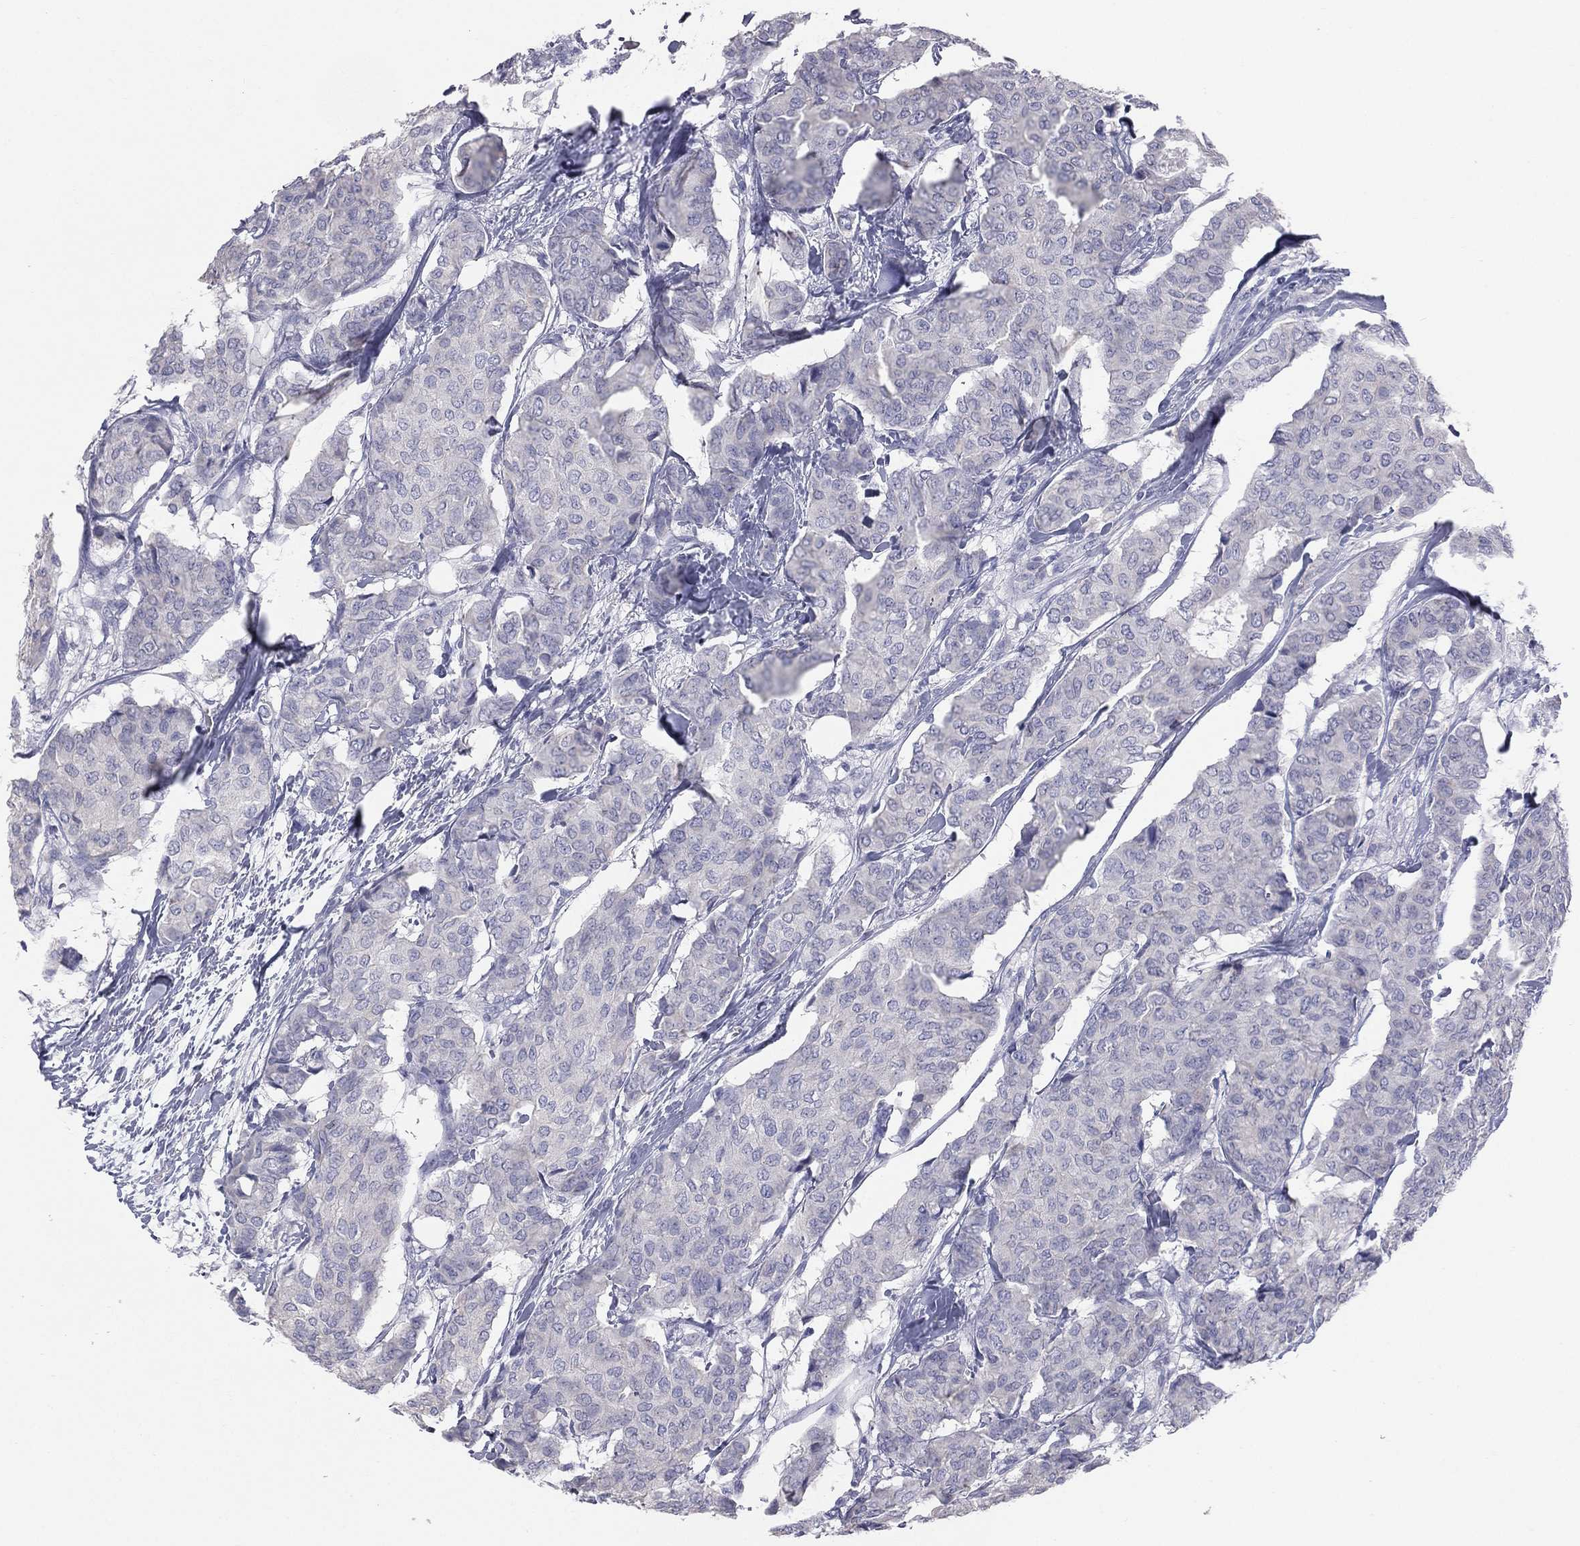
{"staining": {"intensity": "negative", "quantity": "none", "location": "none"}, "tissue": "breast cancer", "cell_type": "Tumor cells", "image_type": "cancer", "snomed": [{"axis": "morphology", "description": "Duct carcinoma"}, {"axis": "topography", "description": "Breast"}], "caption": "High magnification brightfield microscopy of breast cancer stained with DAB (brown) and counterstained with hematoxylin (blue): tumor cells show no significant positivity.", "gene": "STK31", "patient": {"sex": "female", "age": 75}}